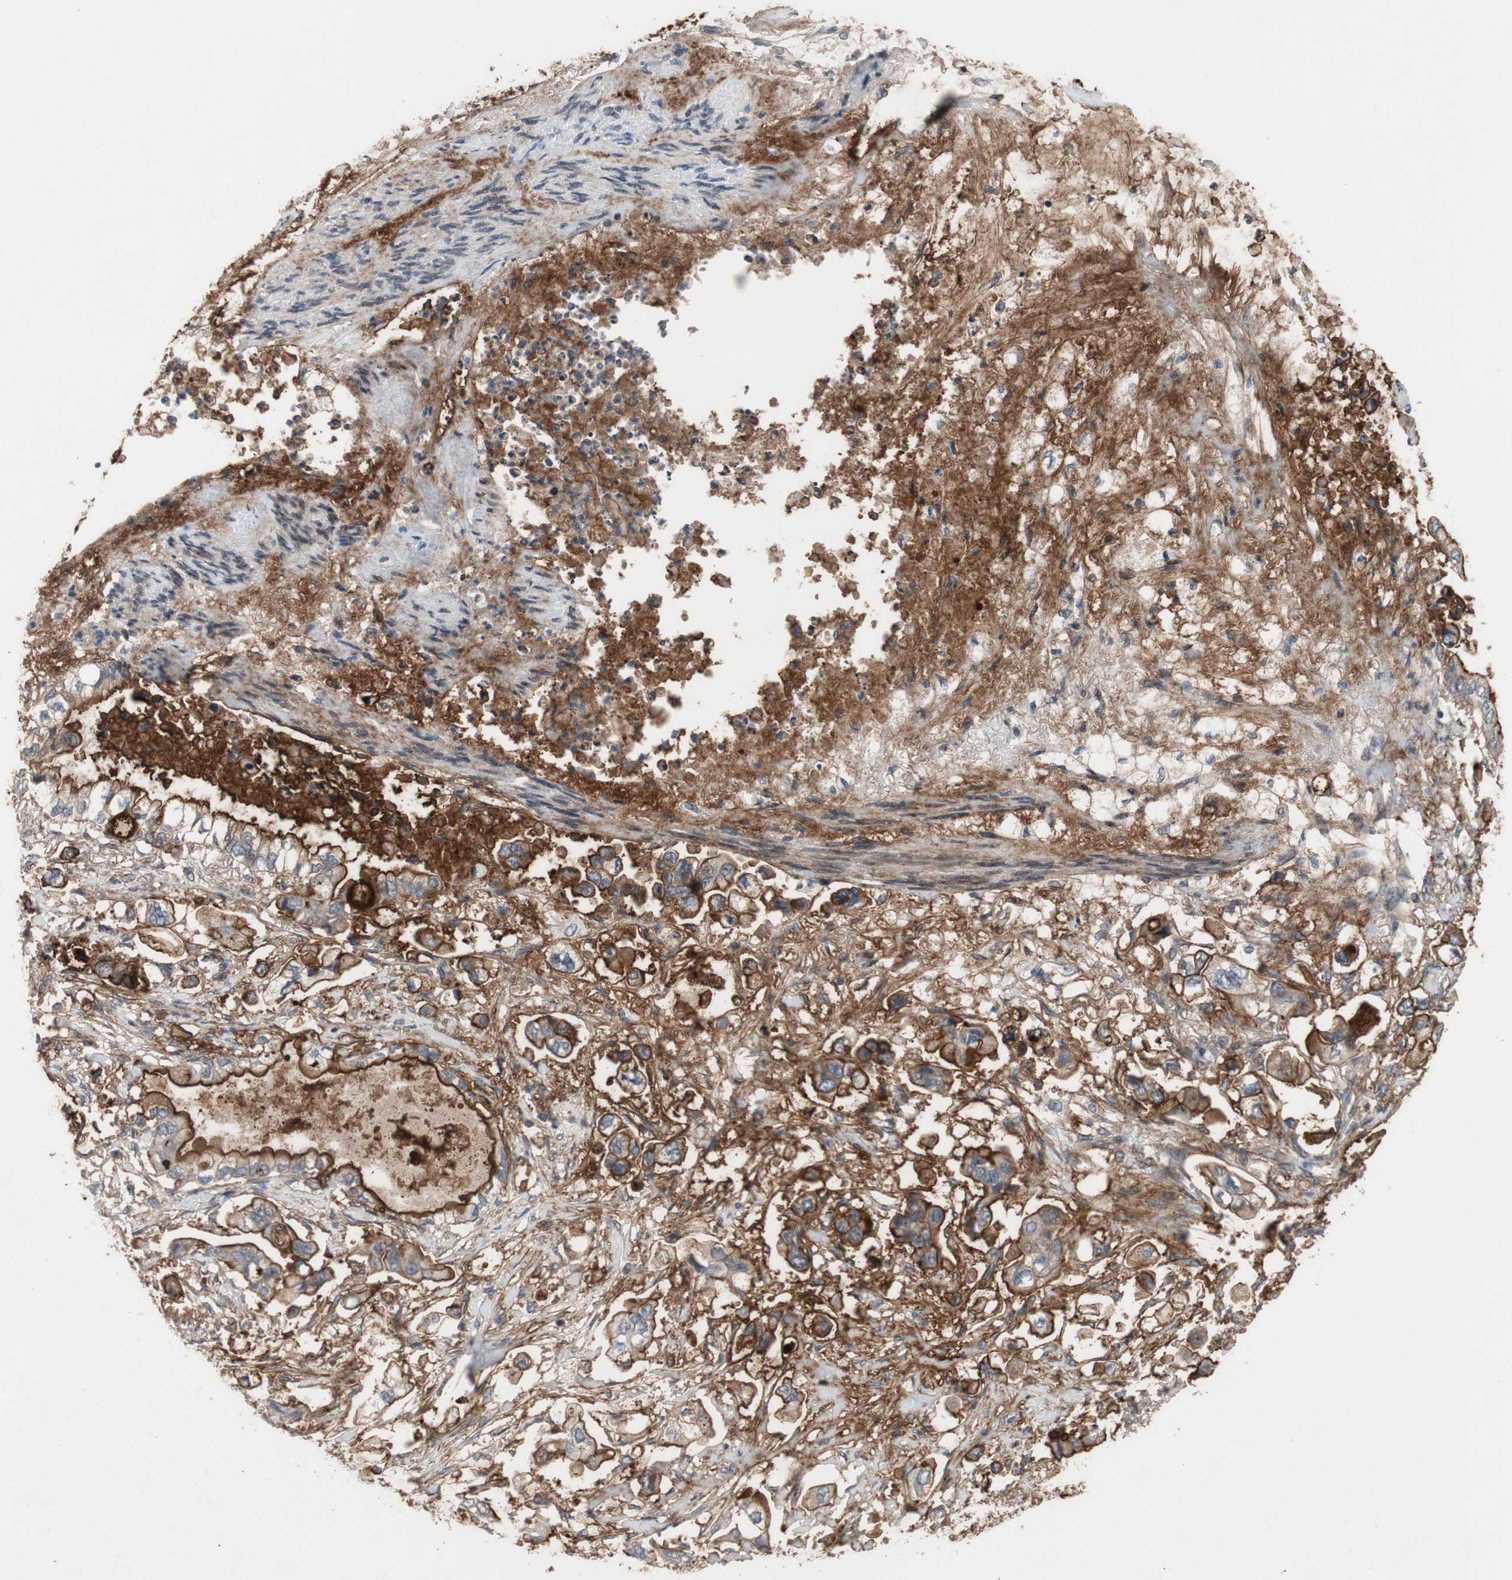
{"staining": {"intensity": "moderate", "quantity": ">75%", "location": "cytoplasmic/membranous"}, "tissue": "stomach cancer", "cell_type": "Tumor cells", "image_type": "cancer", "snomed": [{"axis": "morphology", "description": "Adenocarcinoma, NOS"}, {"axis": "topography", "description": "Stomach"}], "caption": "The micrograph displays staining of stomach cancer, revealing moderate cytoplasmic/membranous protein staining (brown color) within tumor cells.", "gene": "OAZ1", "patient": {"sex": "male", "age": 62}}